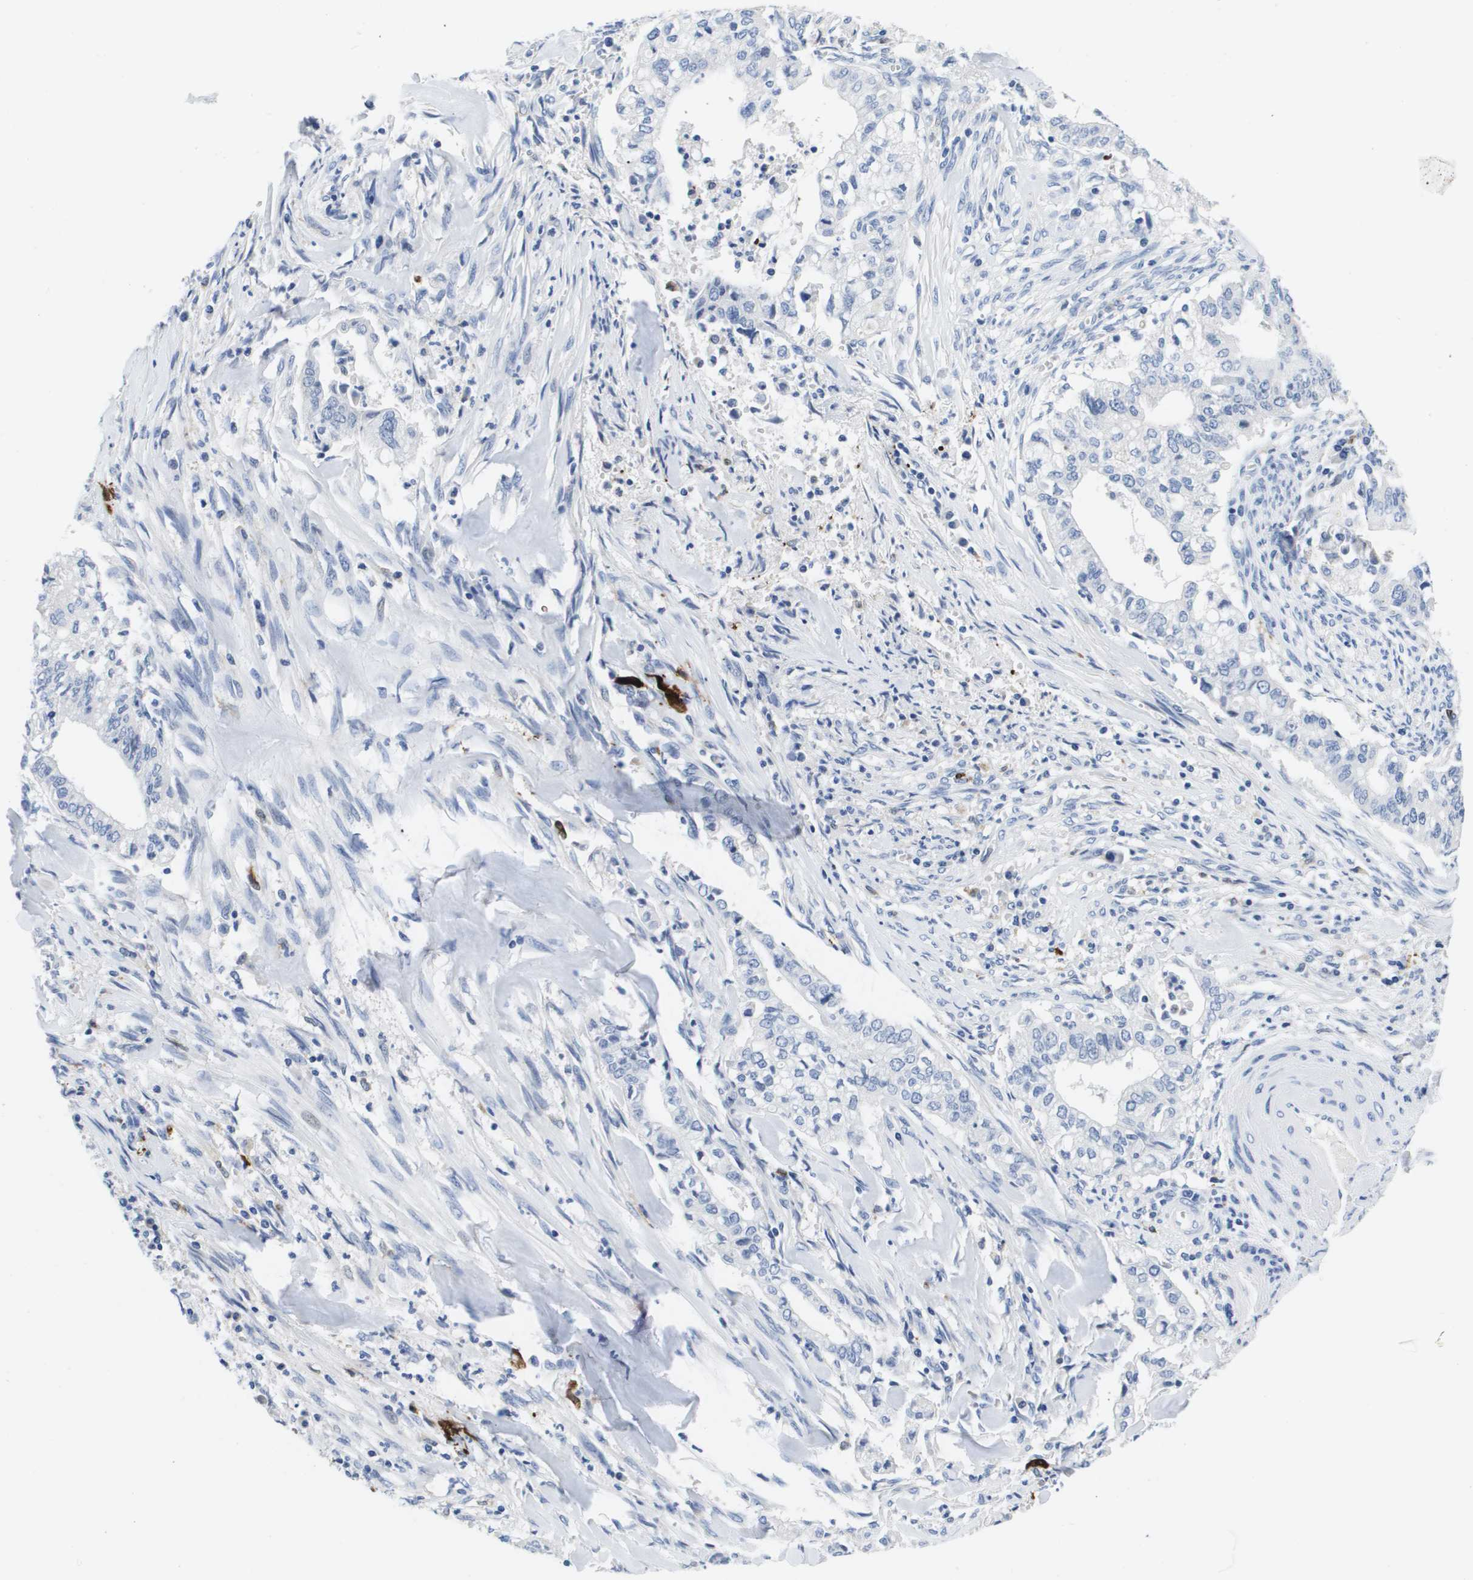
{"staining": {"intensity": "negative", "quantity": "none", "location": "none"}, "tissue": "cervical cancer", "cell_type": "Tumor cells", "image_type": "cancer", "snomed": [{"axis": "morphology", "description": "Adenocarcinoma, NOS"}, {"axis": "topography", "description": "Cervix"}], "caption": "A high-resolution histopathology image shows IHC staining of cervical adenocarcinoma, which displays no significant positivity in tumor cells.", "gene": "HMOX1", "patient": {"sex": "female", "age": 44}}